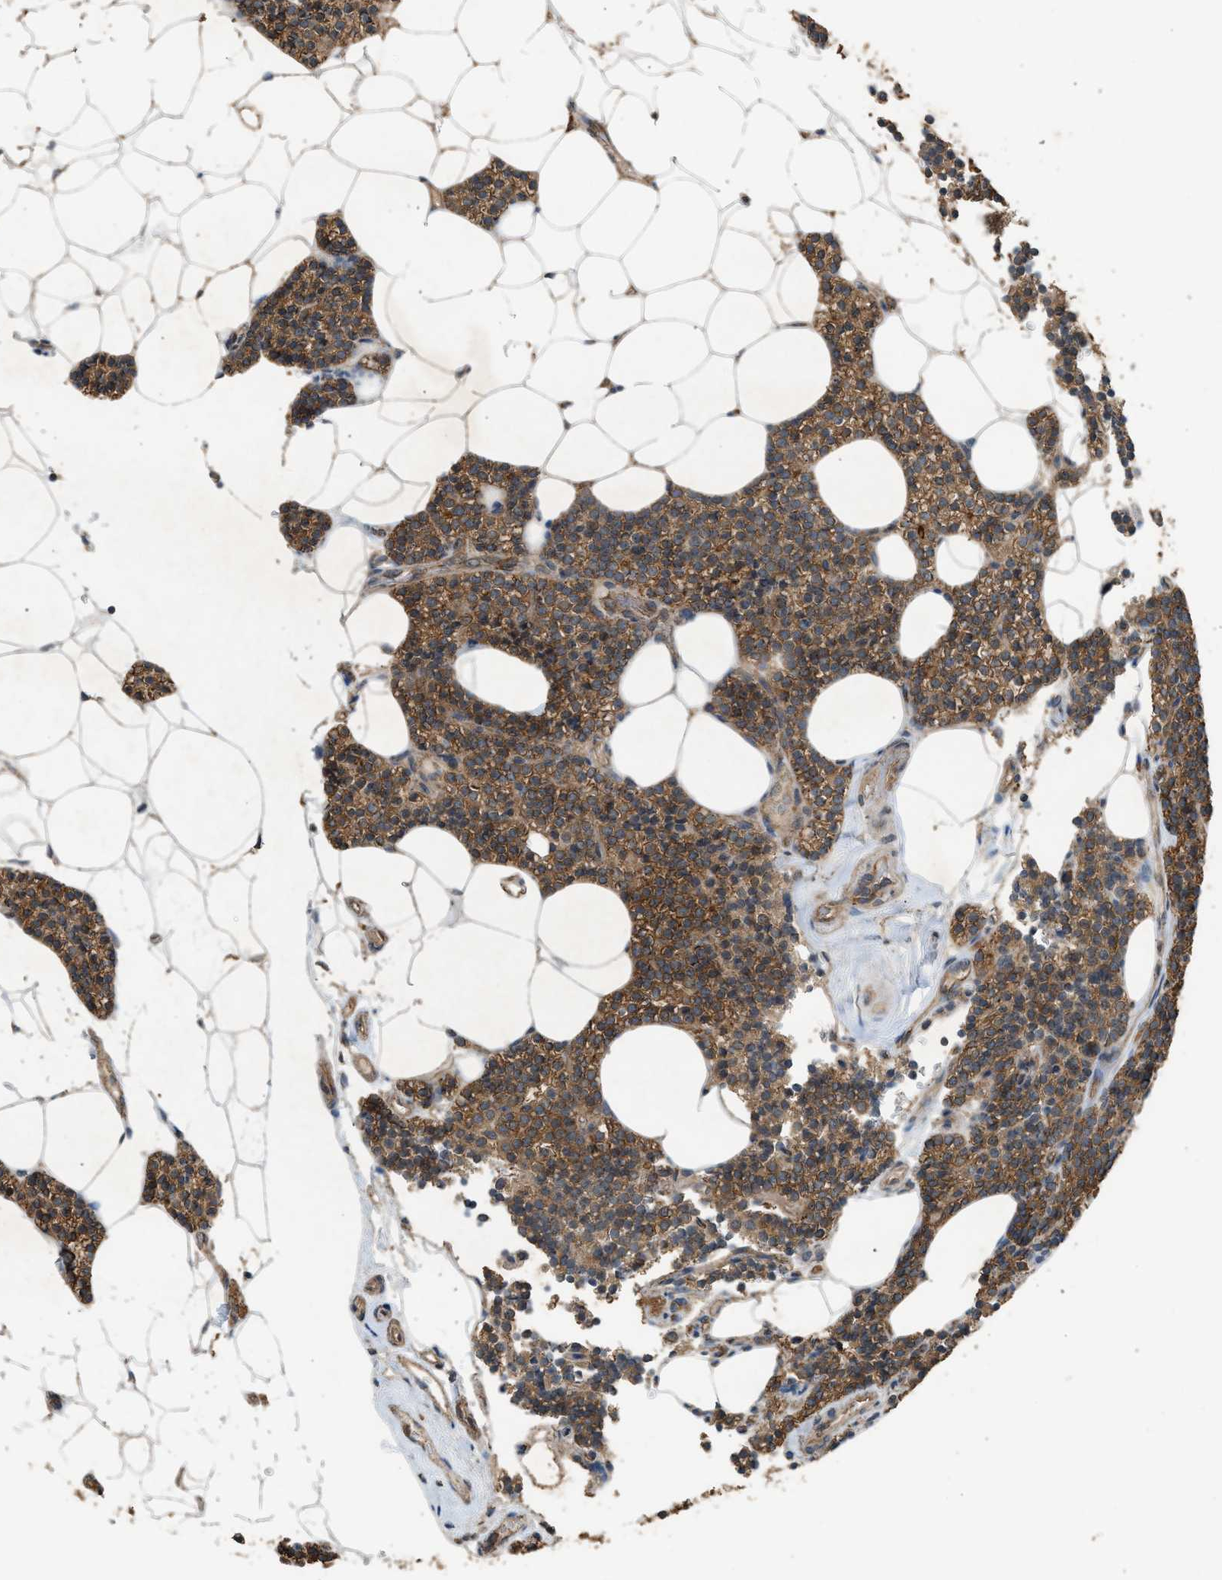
{"staining": {"intensity": "moderate", "quantity": ">75%", "location": "cytoplasmic/membranous"}, "tissue": "parathyroid gland", "cell_type": "Glandular cells", "image_type": "normal", "snomed": [{"axis": "morphology", "description": "Normal tissue, NOS"}, {"axis": "morphology", "description": "Adenoma, NOS"}, {"axis": "topography", "description": "Parathyroid gland"}], "caption": "This micrograph reveals normal parathyroid gland stained with immunohistochemistry (IHC) to label a protein in brown. The cytoplasmic/membranous of glandular cells show moderate positivity for the protein. Nuclei are counter-stained blue.", "gene": "HIP1R", "patient": {"sex": "female", "age": 70}}